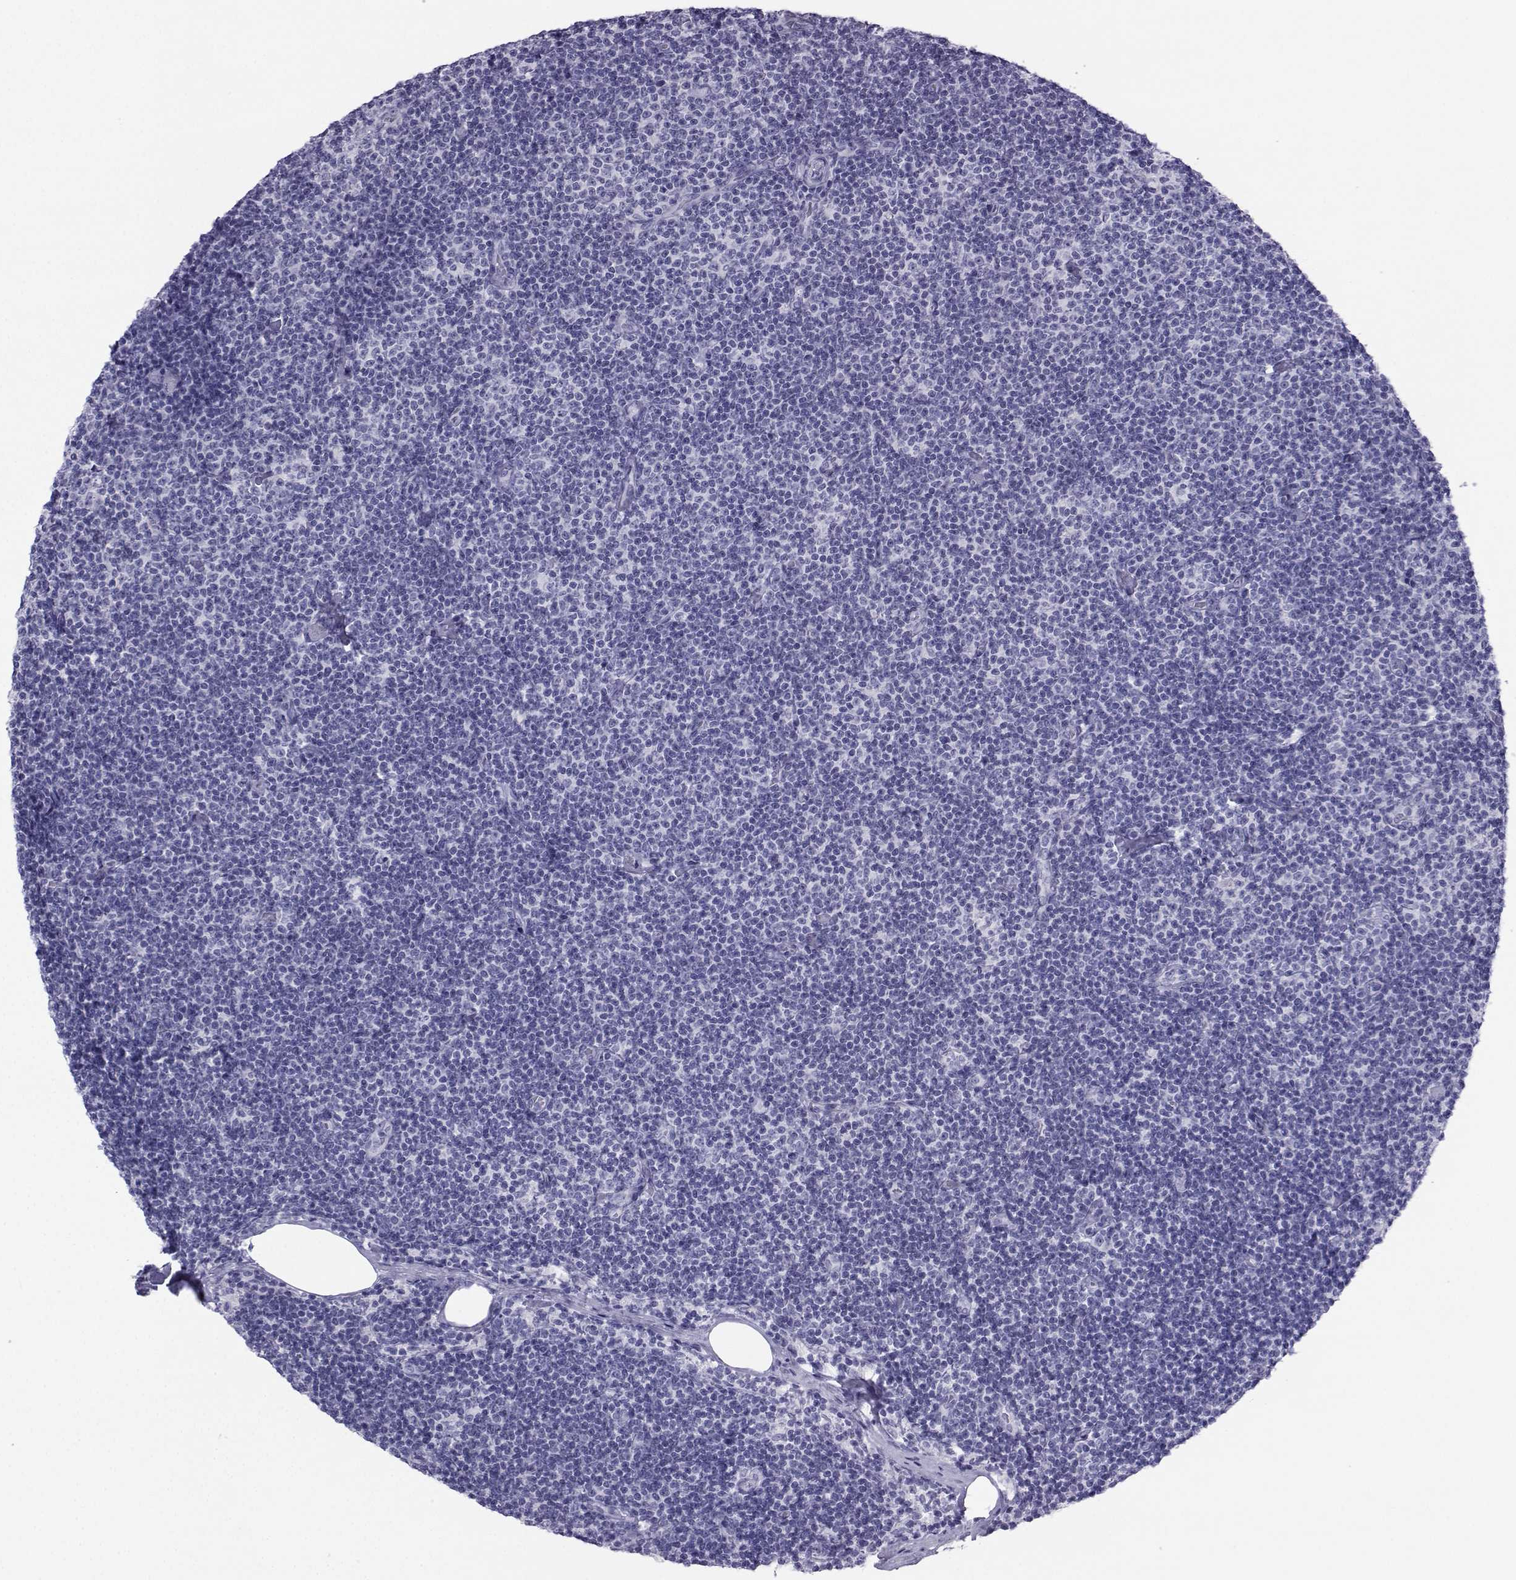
{"staining": {"intensity": "negative", "quantity": "none", "location": "none"}, "tissue": "lymphoma", "cell_type": "Tumor cells", "image_type": "cancer", "snomed": [{"axis": "morphology", "description": "Malignant lymphoma, non-Hodgkin's type, Low grade"}, {"axis": "topography", "description": "Lymph node"}], "caption": "A micrograph of malignant lymphoma, non-Hodgkin's type (low-grade) stained for a protein reveals no brown staining in tumor cells.", "gene": "SST", "patient": {"sex": "male", "age": 81}}